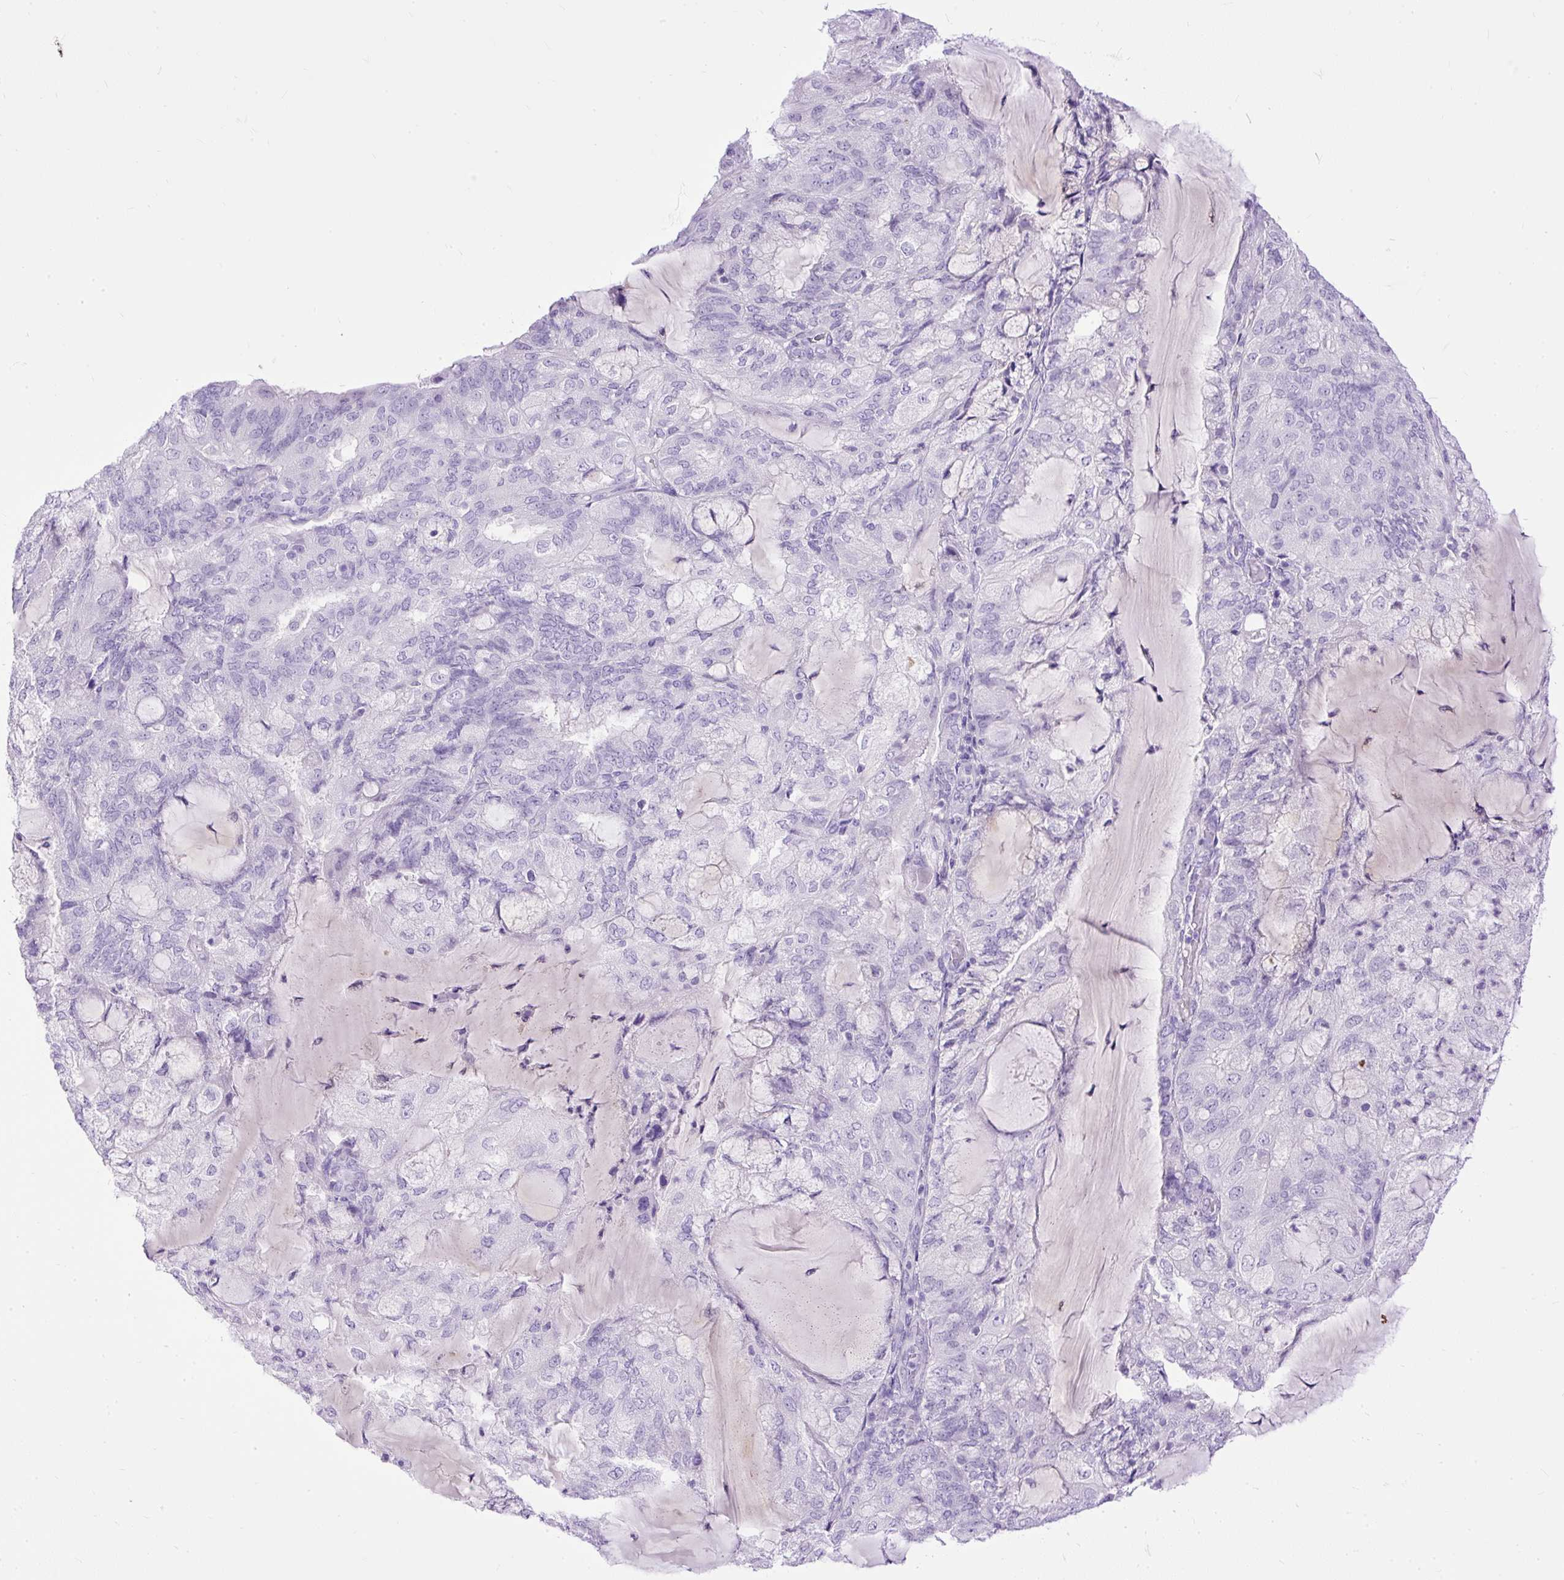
{"staining": {"intensity": "negative", "quantity": "none", "location": "none"}, "tissue": "endometrial cancer", "cell_type": "Tumor cells", "image_type": "cancer", "snomed": [{"axis": "morphology", "description": "Adenocarcinoma, NOS"}, {"axis": "topography", "description": "Endometrium"}], "caption": "There is no significant expression in tumor cells of endometrial adenocarcinoma. (DAB immunohistochemistry visualized using brightfield microscopy, high magnification).", "gene": "HEY1", "patient": {"sex": "female", "age": 81}}